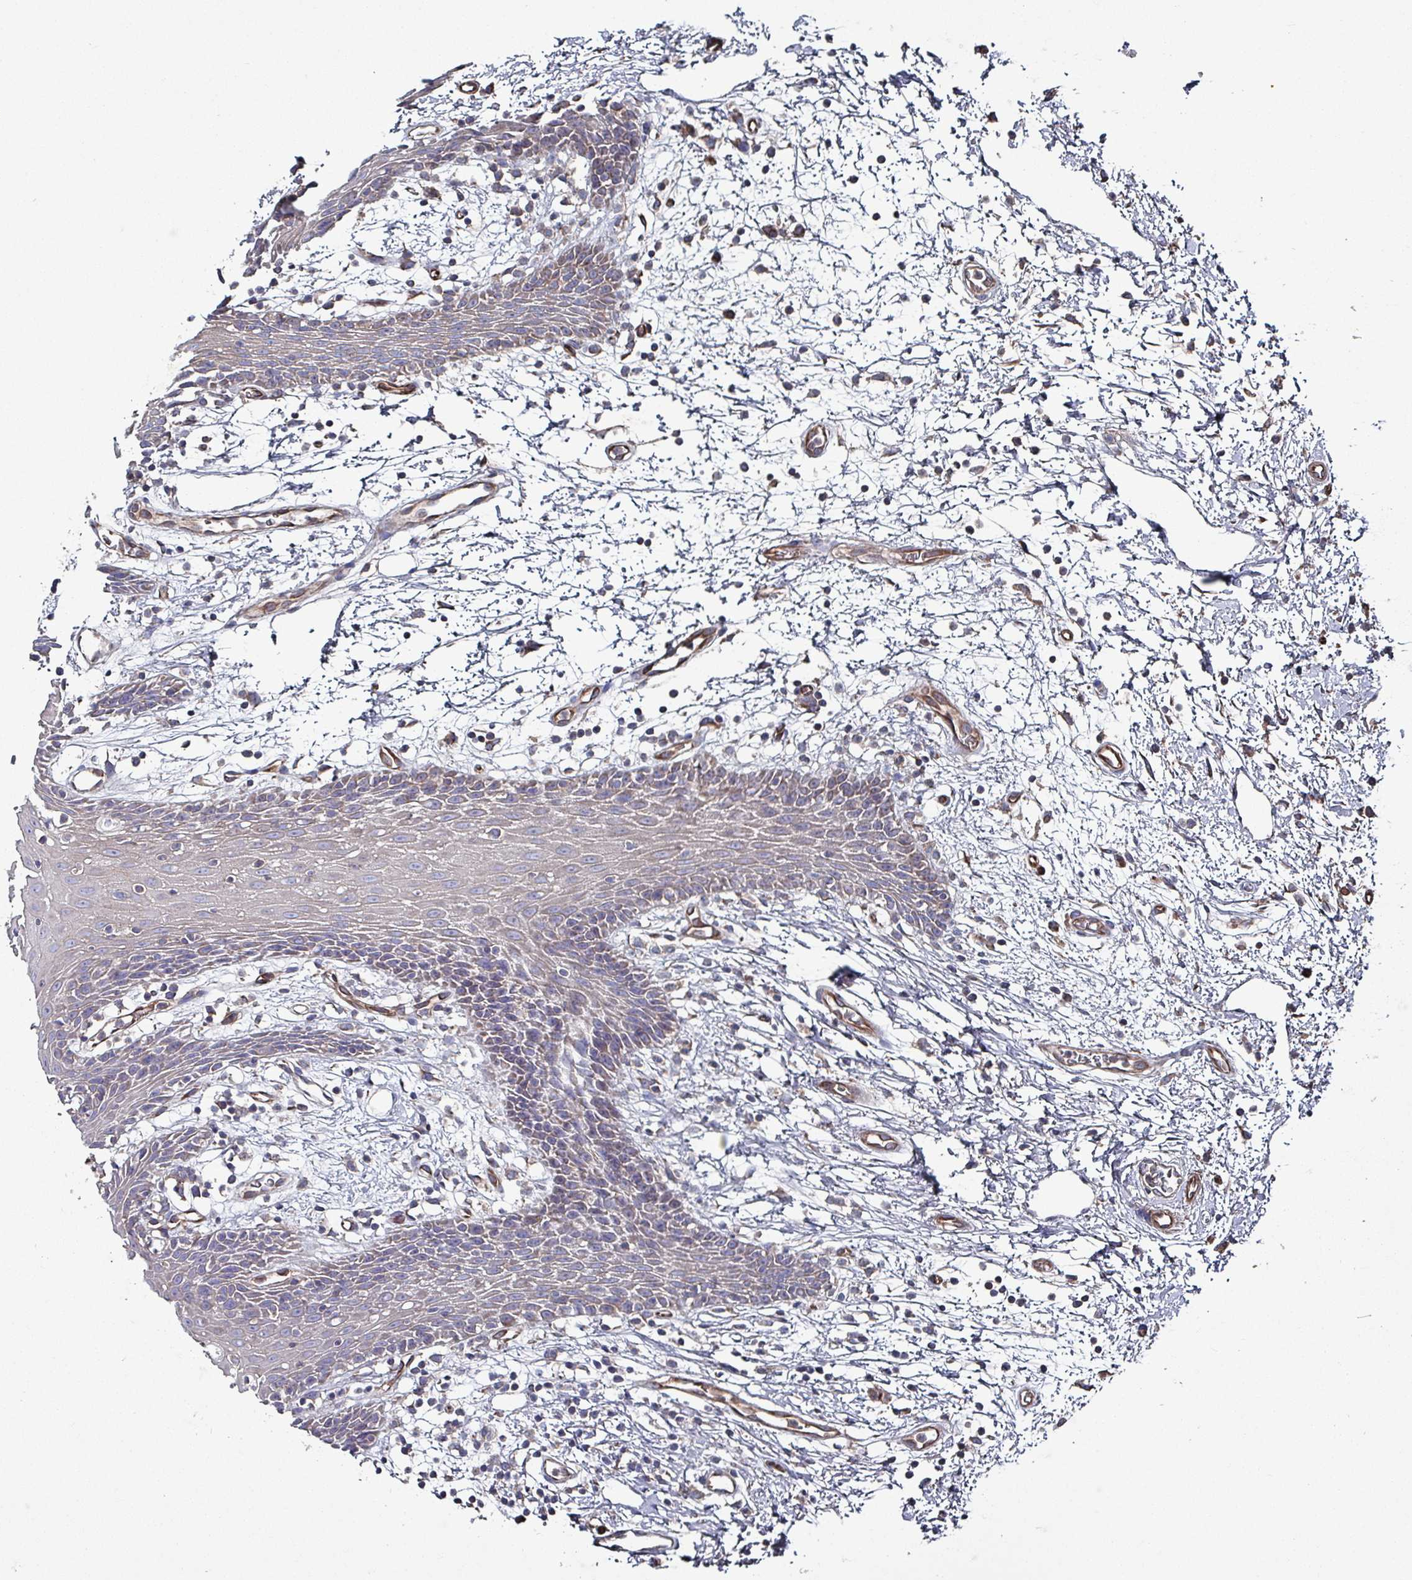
{"staining": {"intensity": "weak", "quantity": "<25%", "location": "cytoplasmic/membranous"}, "tissue": "oral mucosa", "cell_type": "Squamous epithelial cells", "image_type": "normal", "snomed": [{"axis": "morphology", "description": "Normal tissue, NOS"}, {"axis": "topography", "description": "Oral tissue"}, {"axis": "topography", "description": "Tounge, NOS"}], "caption": "A photomicrograph of oral mucosa stained for a protein displays no brown staining in squamous epithelial cells. Nuclei are stained in blue.", "gene": "ANO10", "patient": {"sex": "female", "age": 59}}